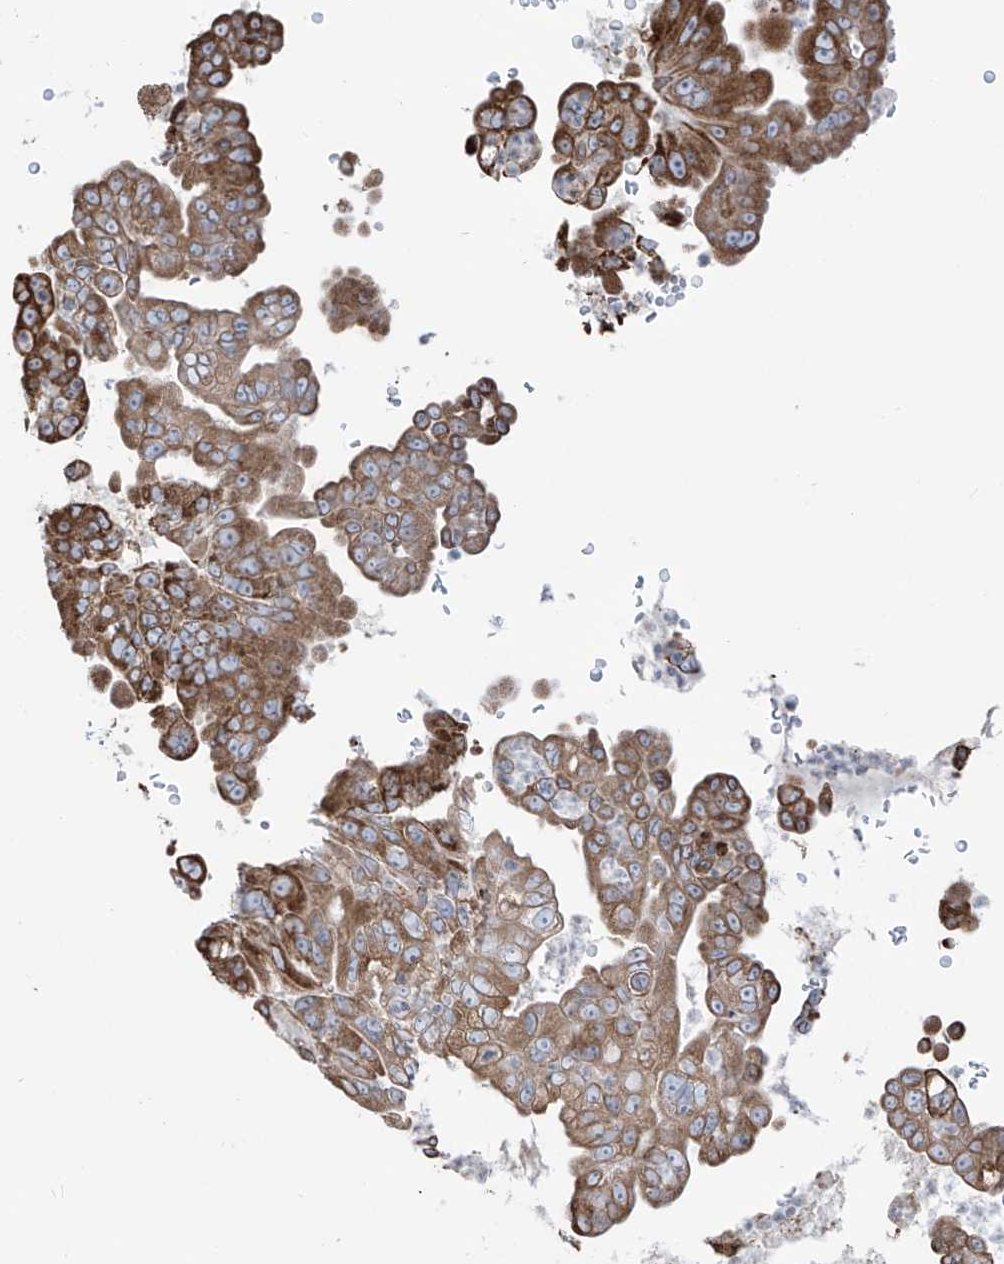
{"staining": {"intensity": "moderate", "quantity": ">75%", "location": "cytoplasmic/membranous"}, "tissue": "pancreatic cancer", "cell_type": "Tumor cells", "image_type": "cancer", "snomed": [{"axis": "morphology", "description": "Adenocarcinoma, NOS"}, {"axis": "topography", "description": "Pancreas"}], "caption": "Immunohistochemistry micrograph of human pancreatic adenocarcinoma stained for a protein (brown), which reveals medium levels of moderate cytoplasmic/membranous staining in about >75% of tumor cells.", "gene": "PDIA6", "patient": {"sex": "female", "age": 78}}